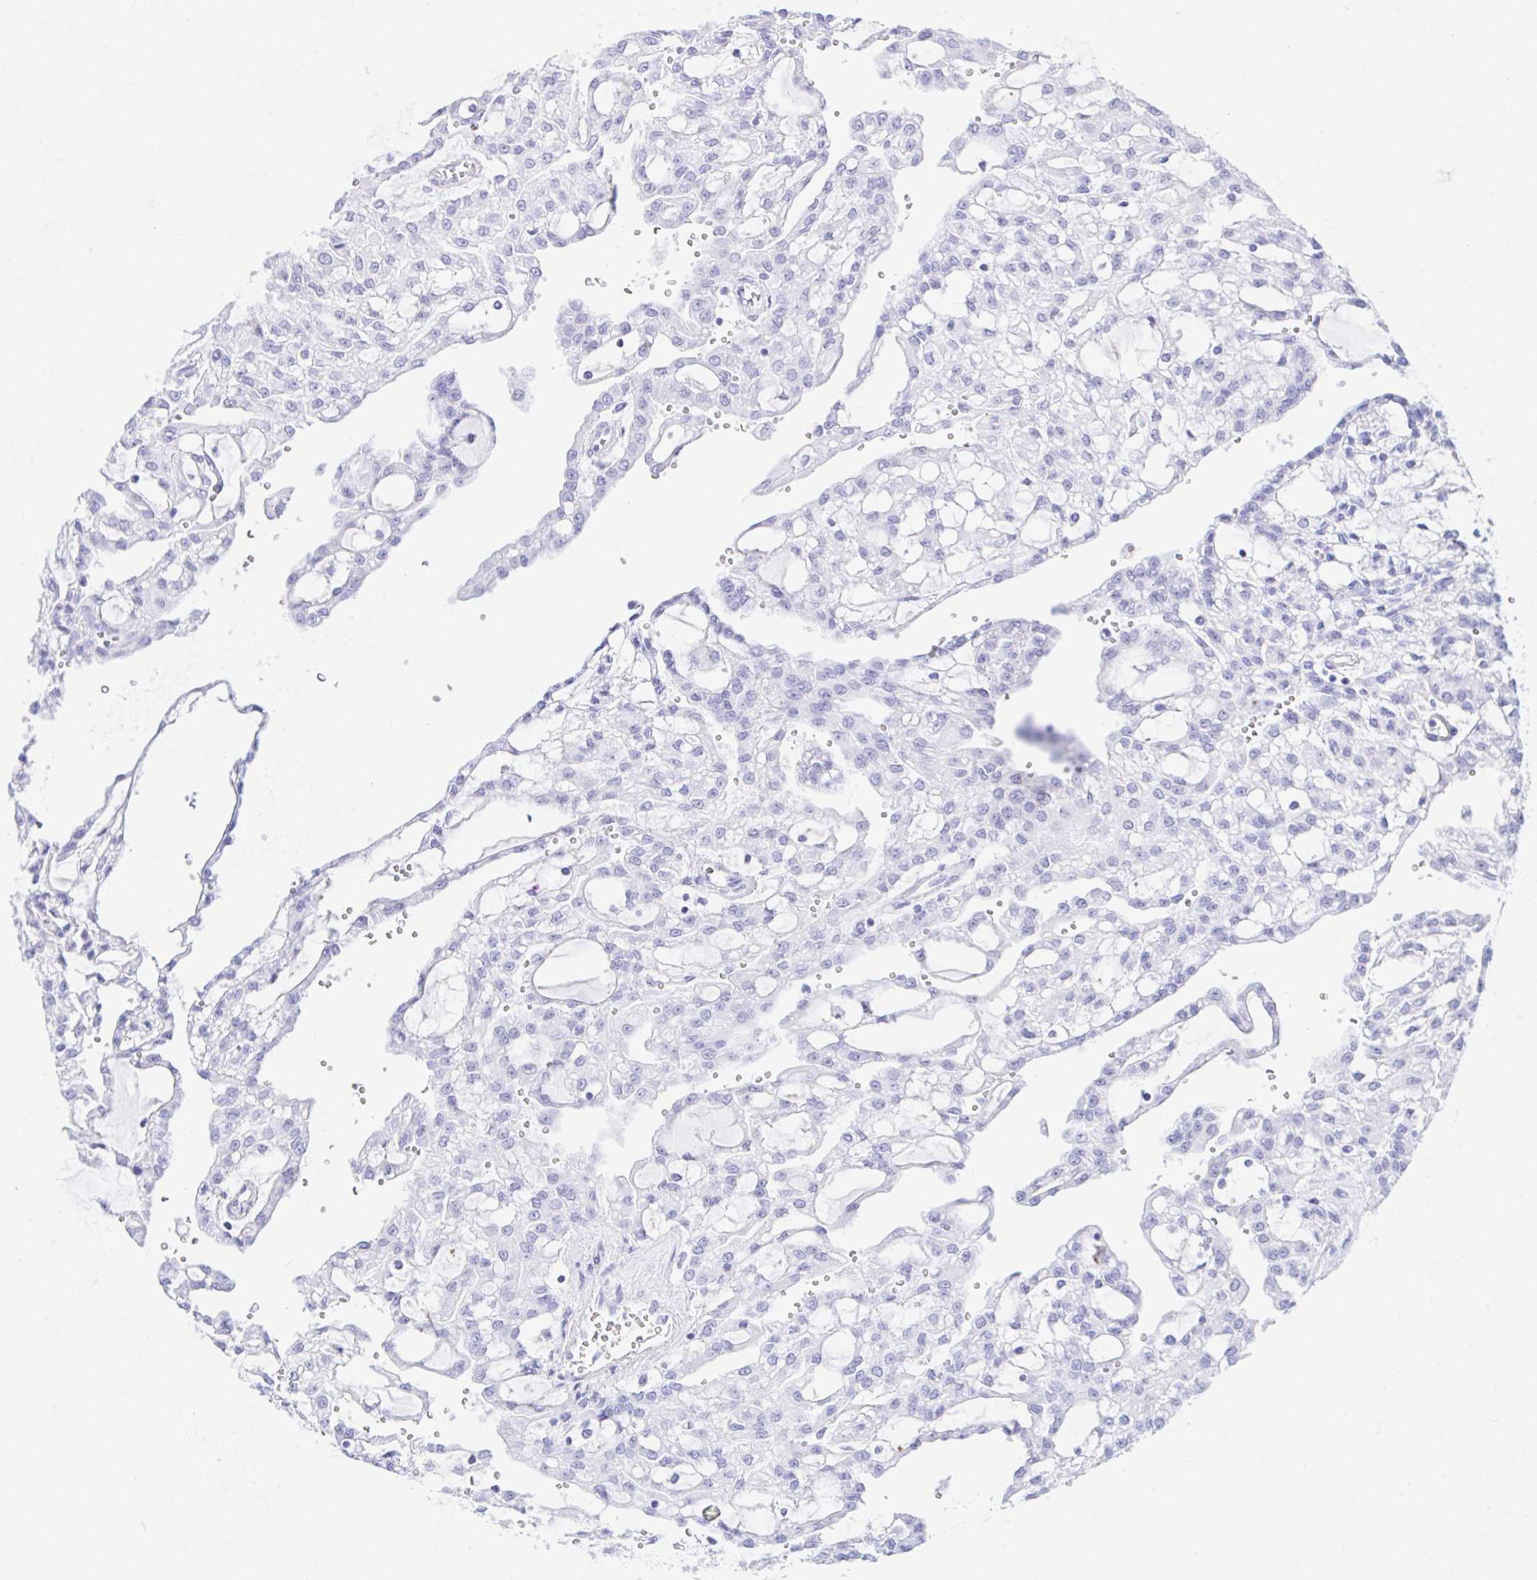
{"staining": {"intensity": "negative", "quantity": "none", "location": "none"}, "tissue": "renal cancer", "cell_type": "Tumor cells", "image_type": "cancer", "snomed": [{"axis": "morphology", "description": "Adenocarcinoma, NOS"}, {"axis": "topography", "description": "Kidney"}], "caption": "Adenocarcinoma (renal) stained for a protein using immunohistochemistry displays no positivity tumor cells.", "gene": "SELENOV", "patient": {"sex": "male", "age": 63}}